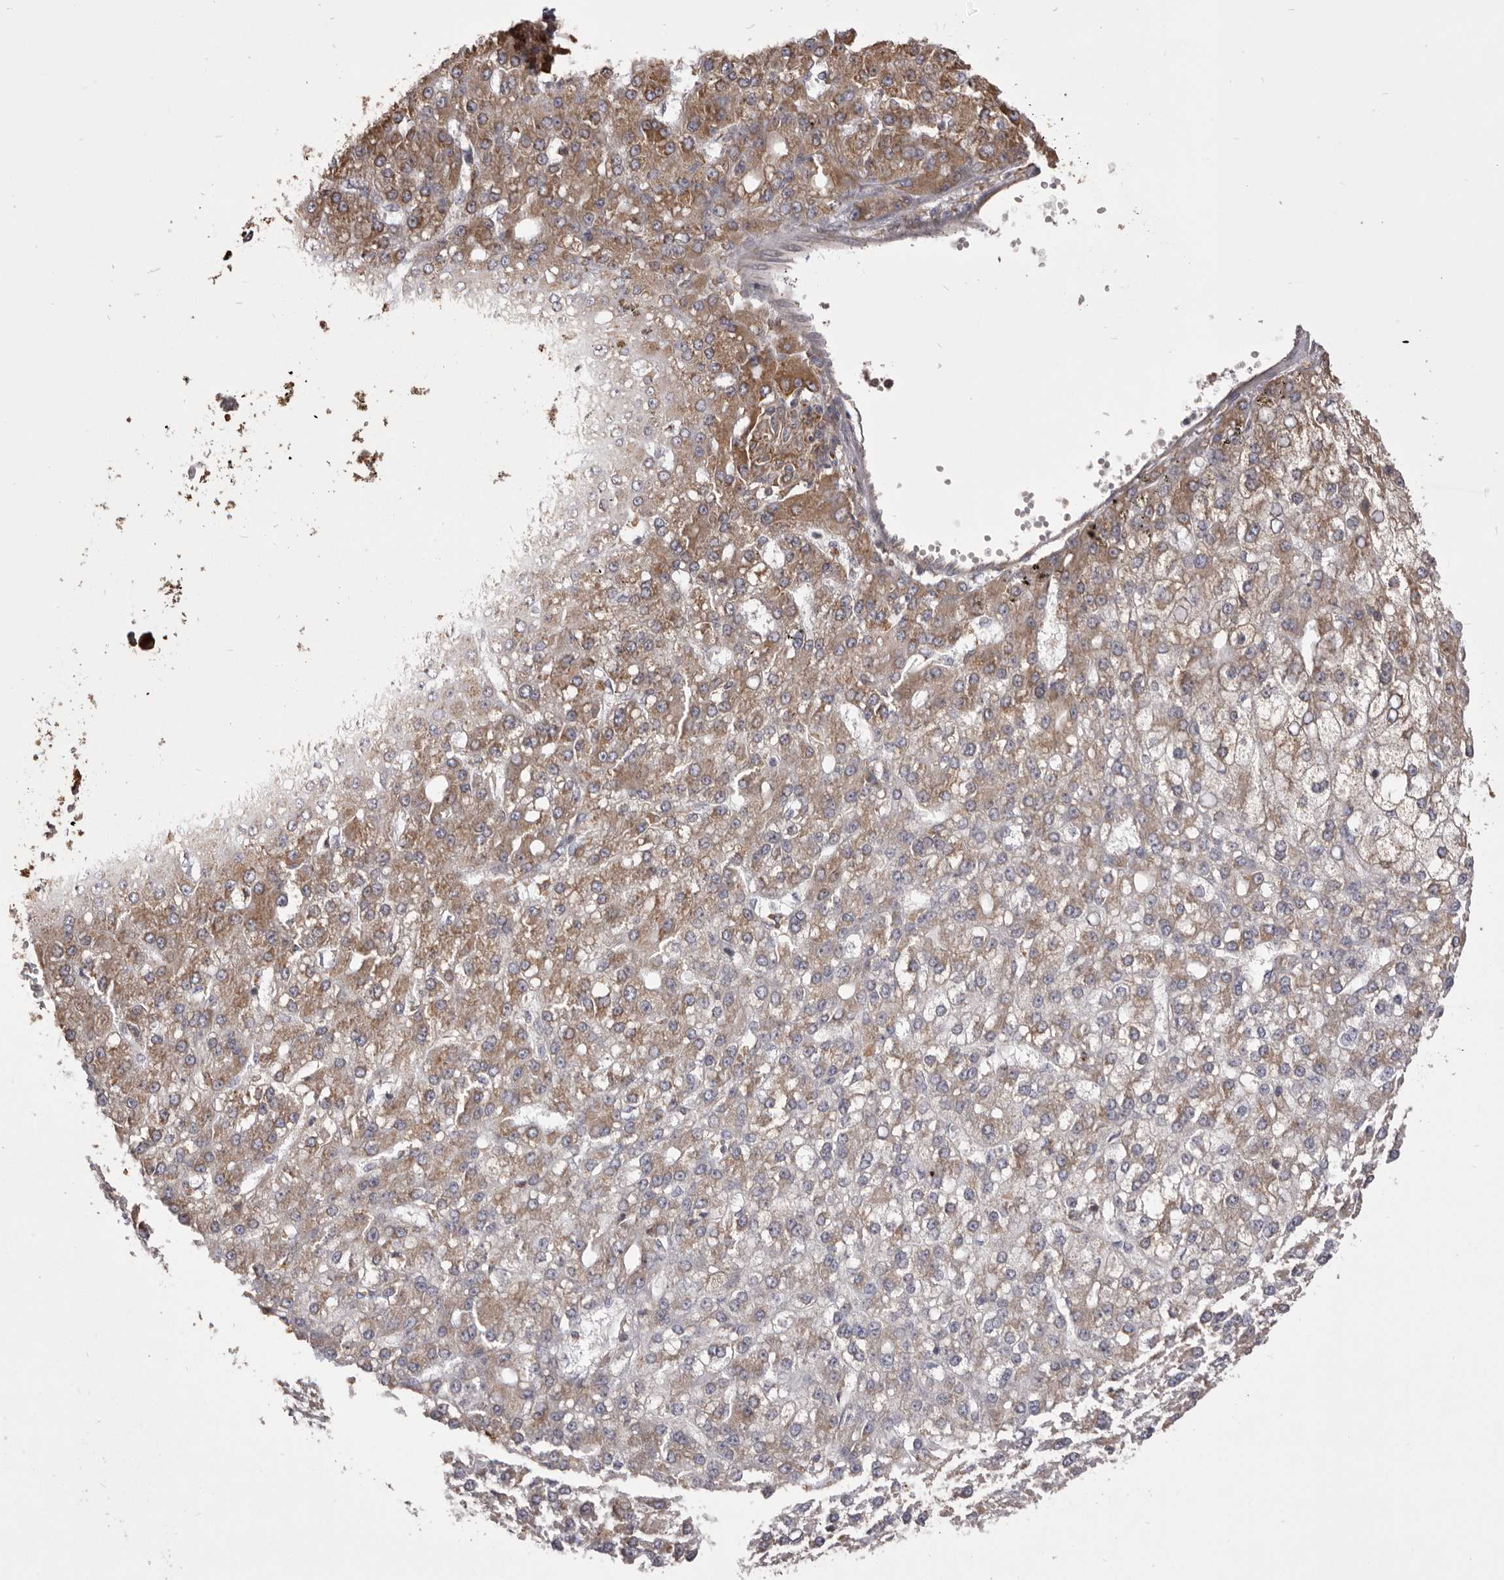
{"staining": {"intensity": "moderate", "quantity": ">75%", "location": "cytoplasmic/membranous"}, "tissue": "liver cancer", "cell_type": "Tumor cells", "image_type": "cancer", "snomed": [{"axis": "morphology", "description": "Carcinoma, Hepatocellular, NOS"}, {"axis": "topography", "description": "Liver"}], "caption": "Immunohistochemistry (IHC) (DAB) staining of human hepatocellular carcinoma (liver) shows moderate cytoplasmic/membranous protein positivity in approximately >75% of tumor cells. Immunohistochemistry (IHC) stains the protein of interest in brown and the nuclei are stained blue.", "gene": "QRSL1", "patient": {"sex": "male", "age": 67}}